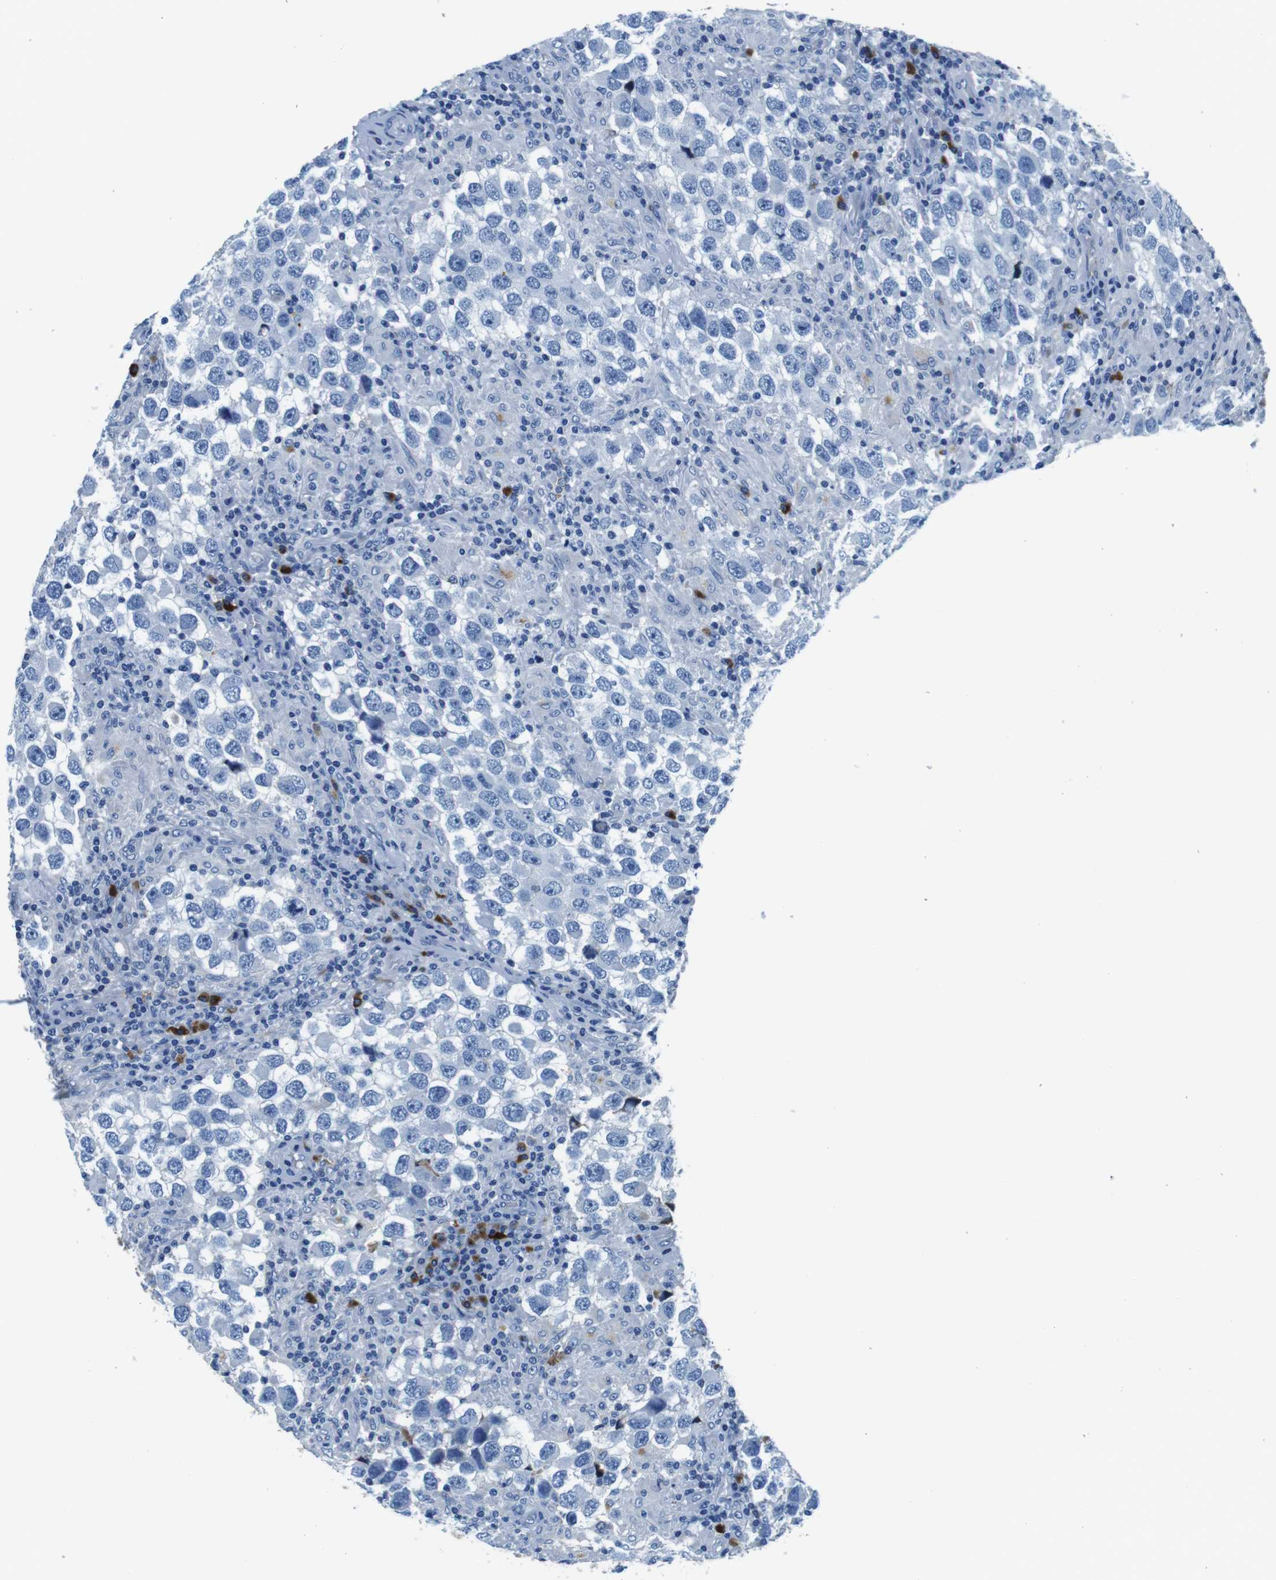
{"staining": {"intensity": "negative", "quantity": "none", "location": "none"}, "tissue": "testis cancer", "cell_type": "Tumor cells", "image_type": "cancer", "snomed": [{"axis": "morphology", "description": "Carcinoma, Embryonal, NOS"}, {"axis": "topography", "description": "Testis"}], "caption": "Immunohistochemical staining of human testis cancer (embryonal carcinoma) demonstrates no significant positivity in tumor cells.", "gene": "IGKC", "patient": {"sex": "male", "age": 21}}